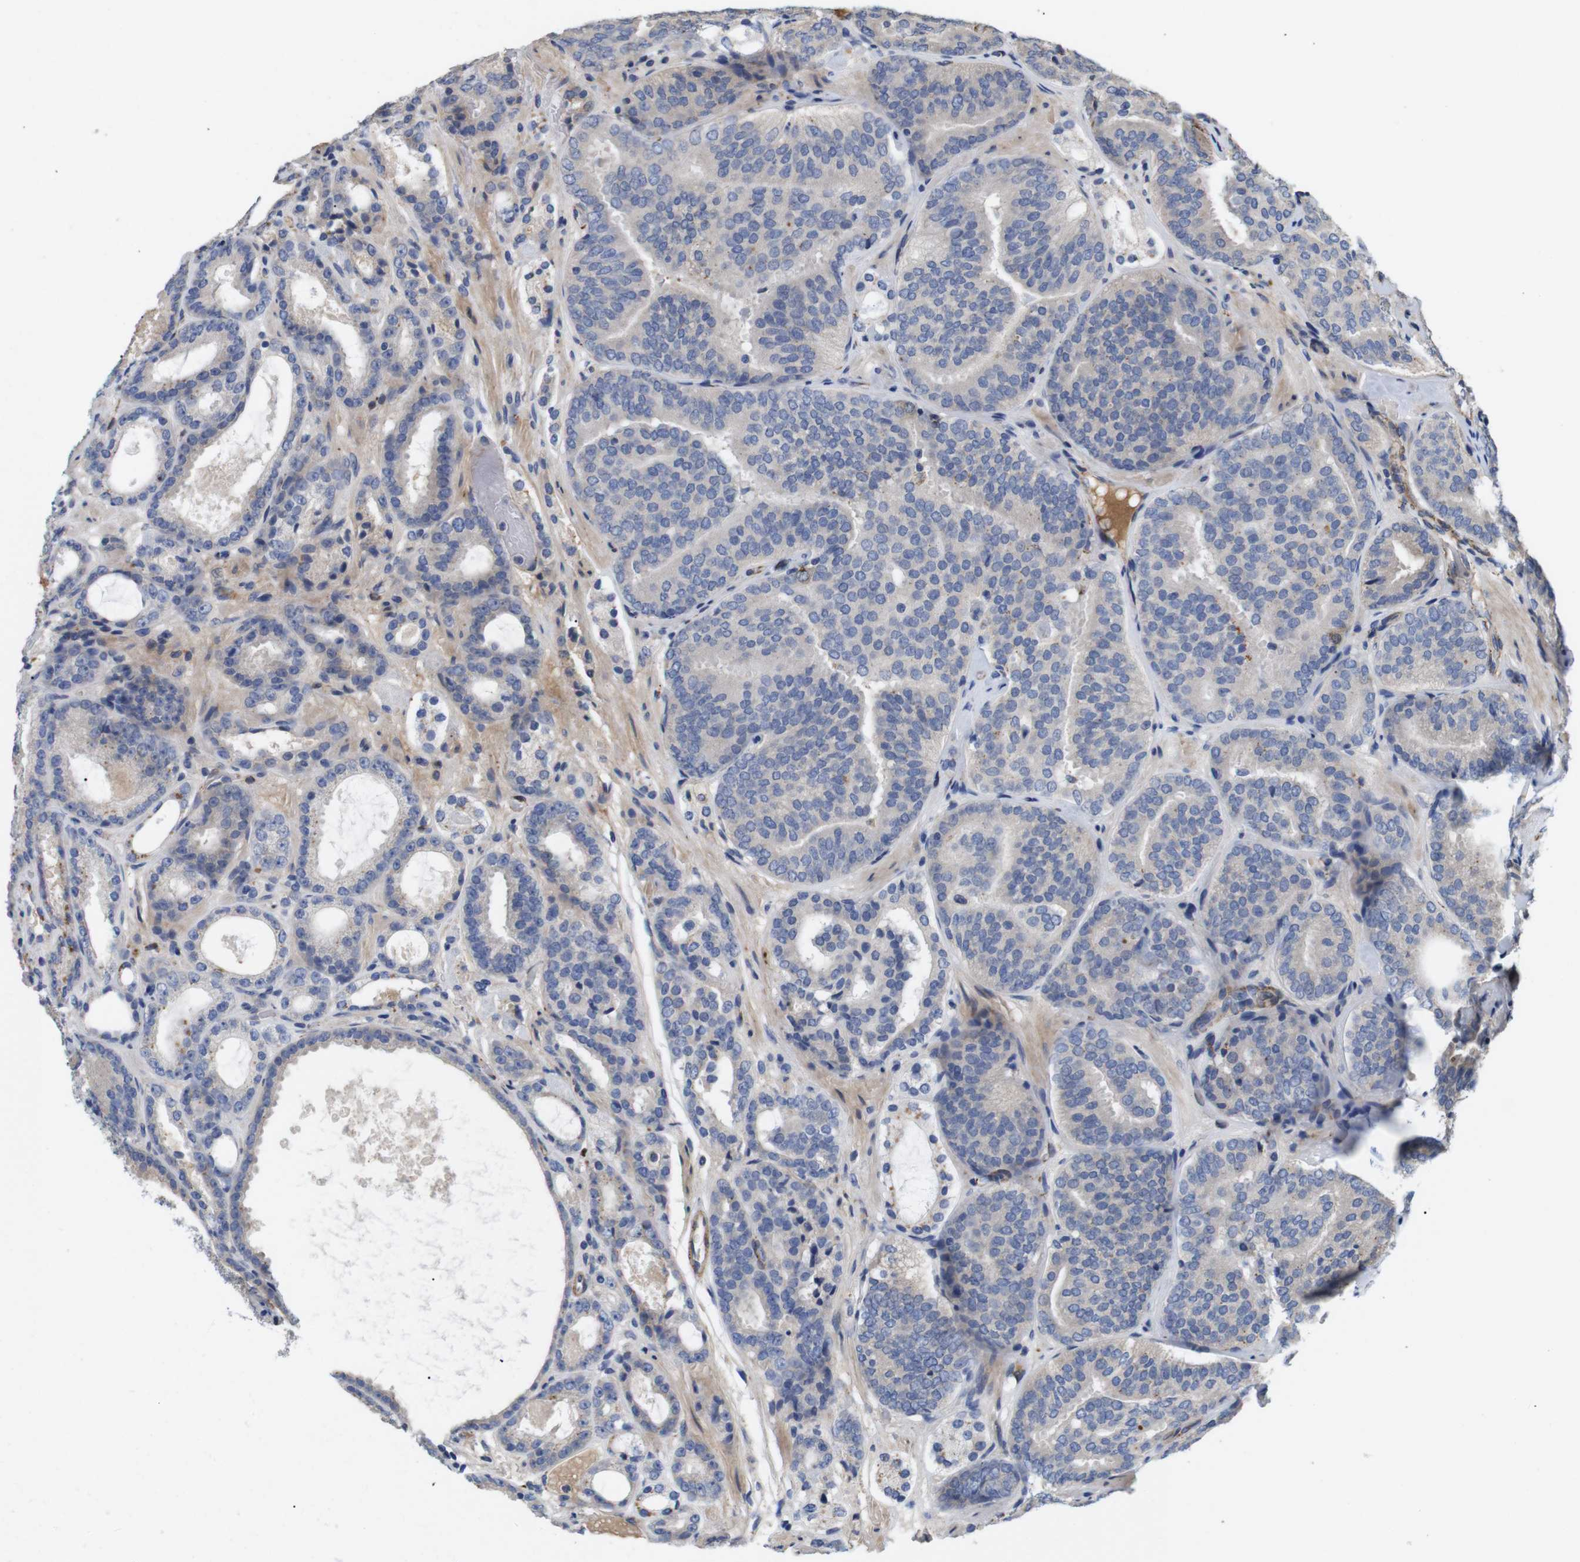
{"staining": {"intensity": "negative", "quantity": "none", "location": "none"}, "tissue": "prostate cancer", "cell_type": "Tumor cells", "image_type": "cancer", "snomed": [{"axis": "morphology", "description": "Adenocarcinoma, Low grade"}, {"axis": "topography", "description": "Prostate"}], "caption": "Image shows no protein expression in tumor cells of low-grade adenocarcinoma (prostate) tissue.", "gene": "SPRY3", "patient": {"sex": "male", "age": 69}}